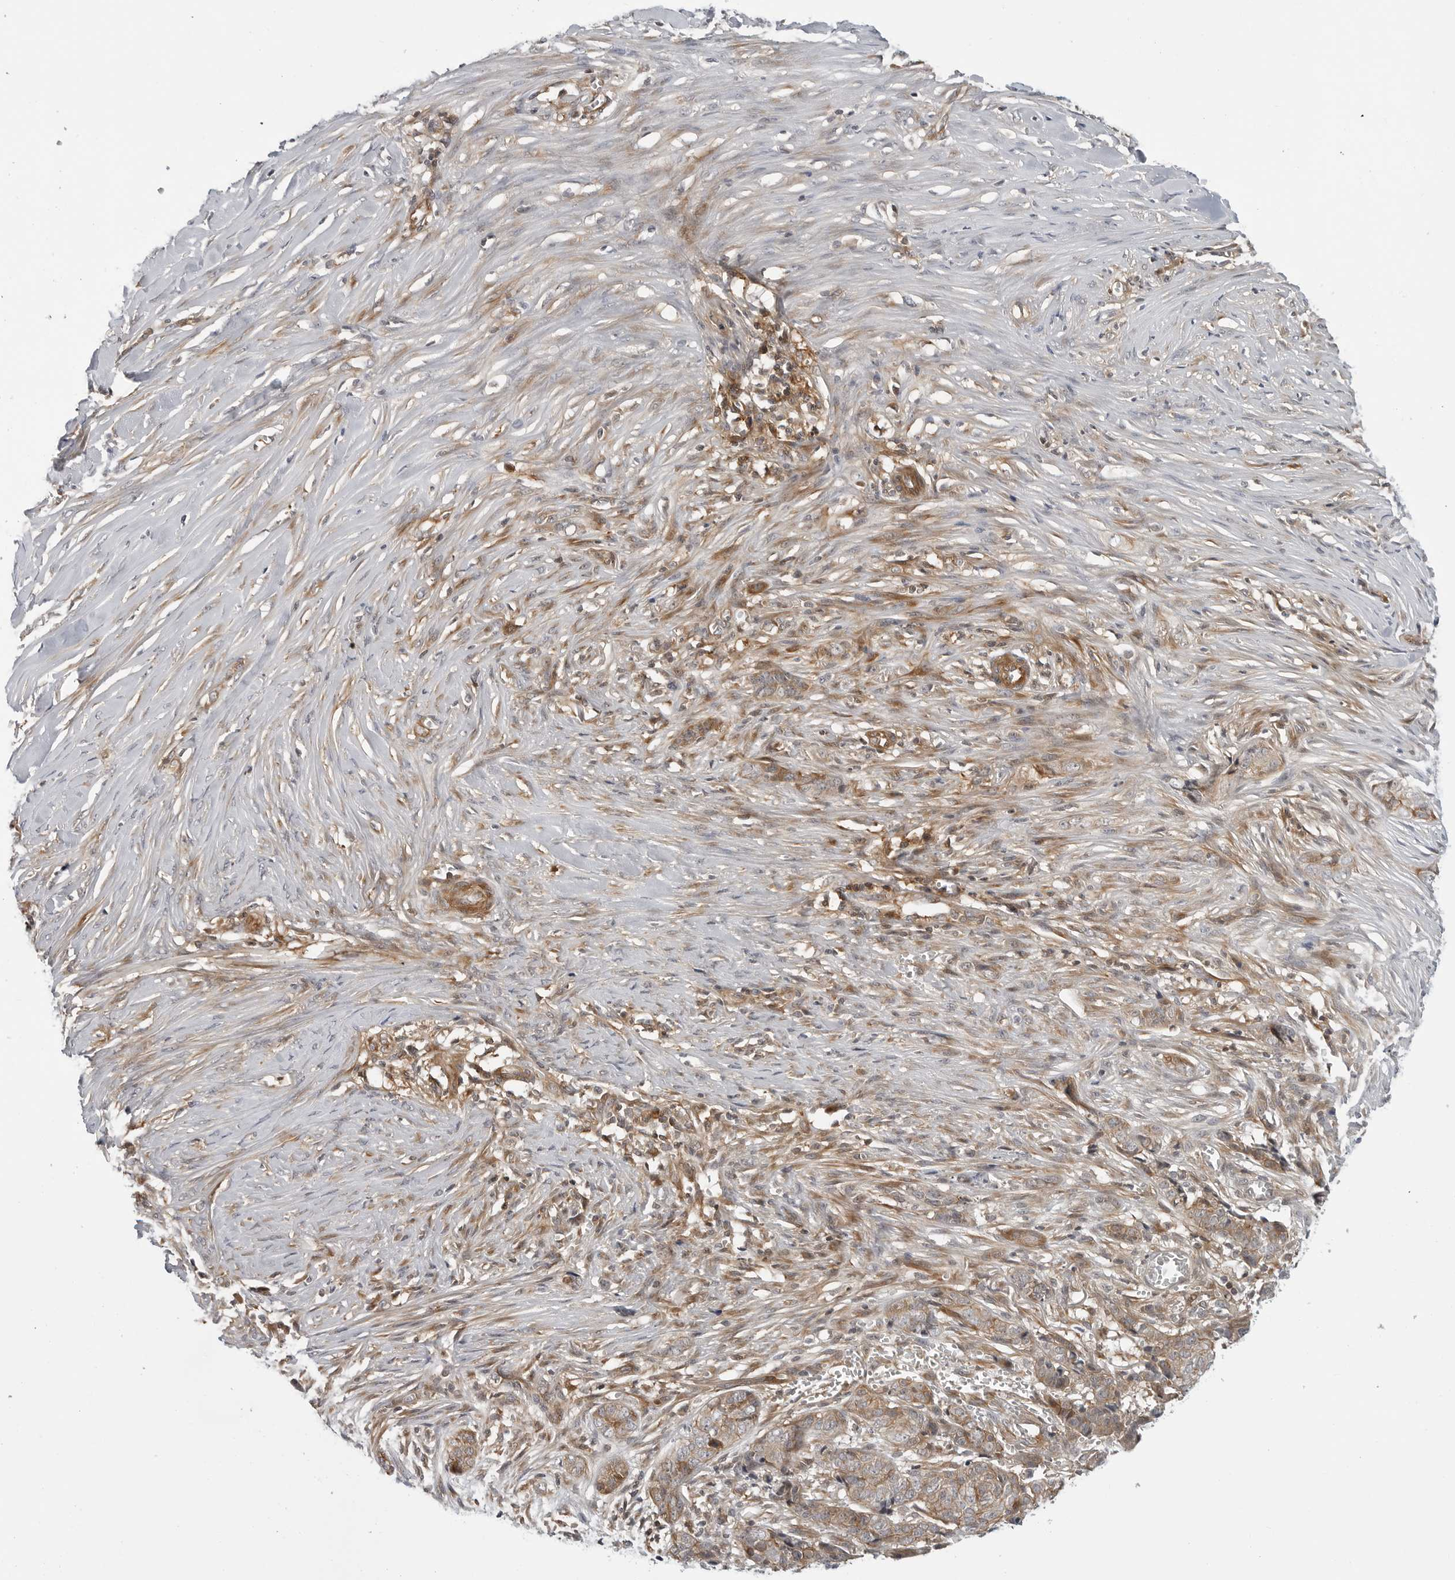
{"staining": {"intensity": "moderate", "quantity": ">75%", "location": "cytoplasmic/membranous"}, "tissue": "skin cancer", "cell_type": "Tumor cells", "image_type": "cancer", "snomed": [{"axis": "morphology", "description": "Basal cell carcinoma"}, {"axis": "topography", "description": "Skin"}], "caption": "IHC (DAB) staining of human skin basal cell carcinoma shows moderate cytoplasmic/membranous protein expression in approximately >75% of tumor cells. (Brightfield microscopy of DAB IHC at high magnification).", "gene": "STXBP3", "patient": {"sex": "female", "age": 64}}